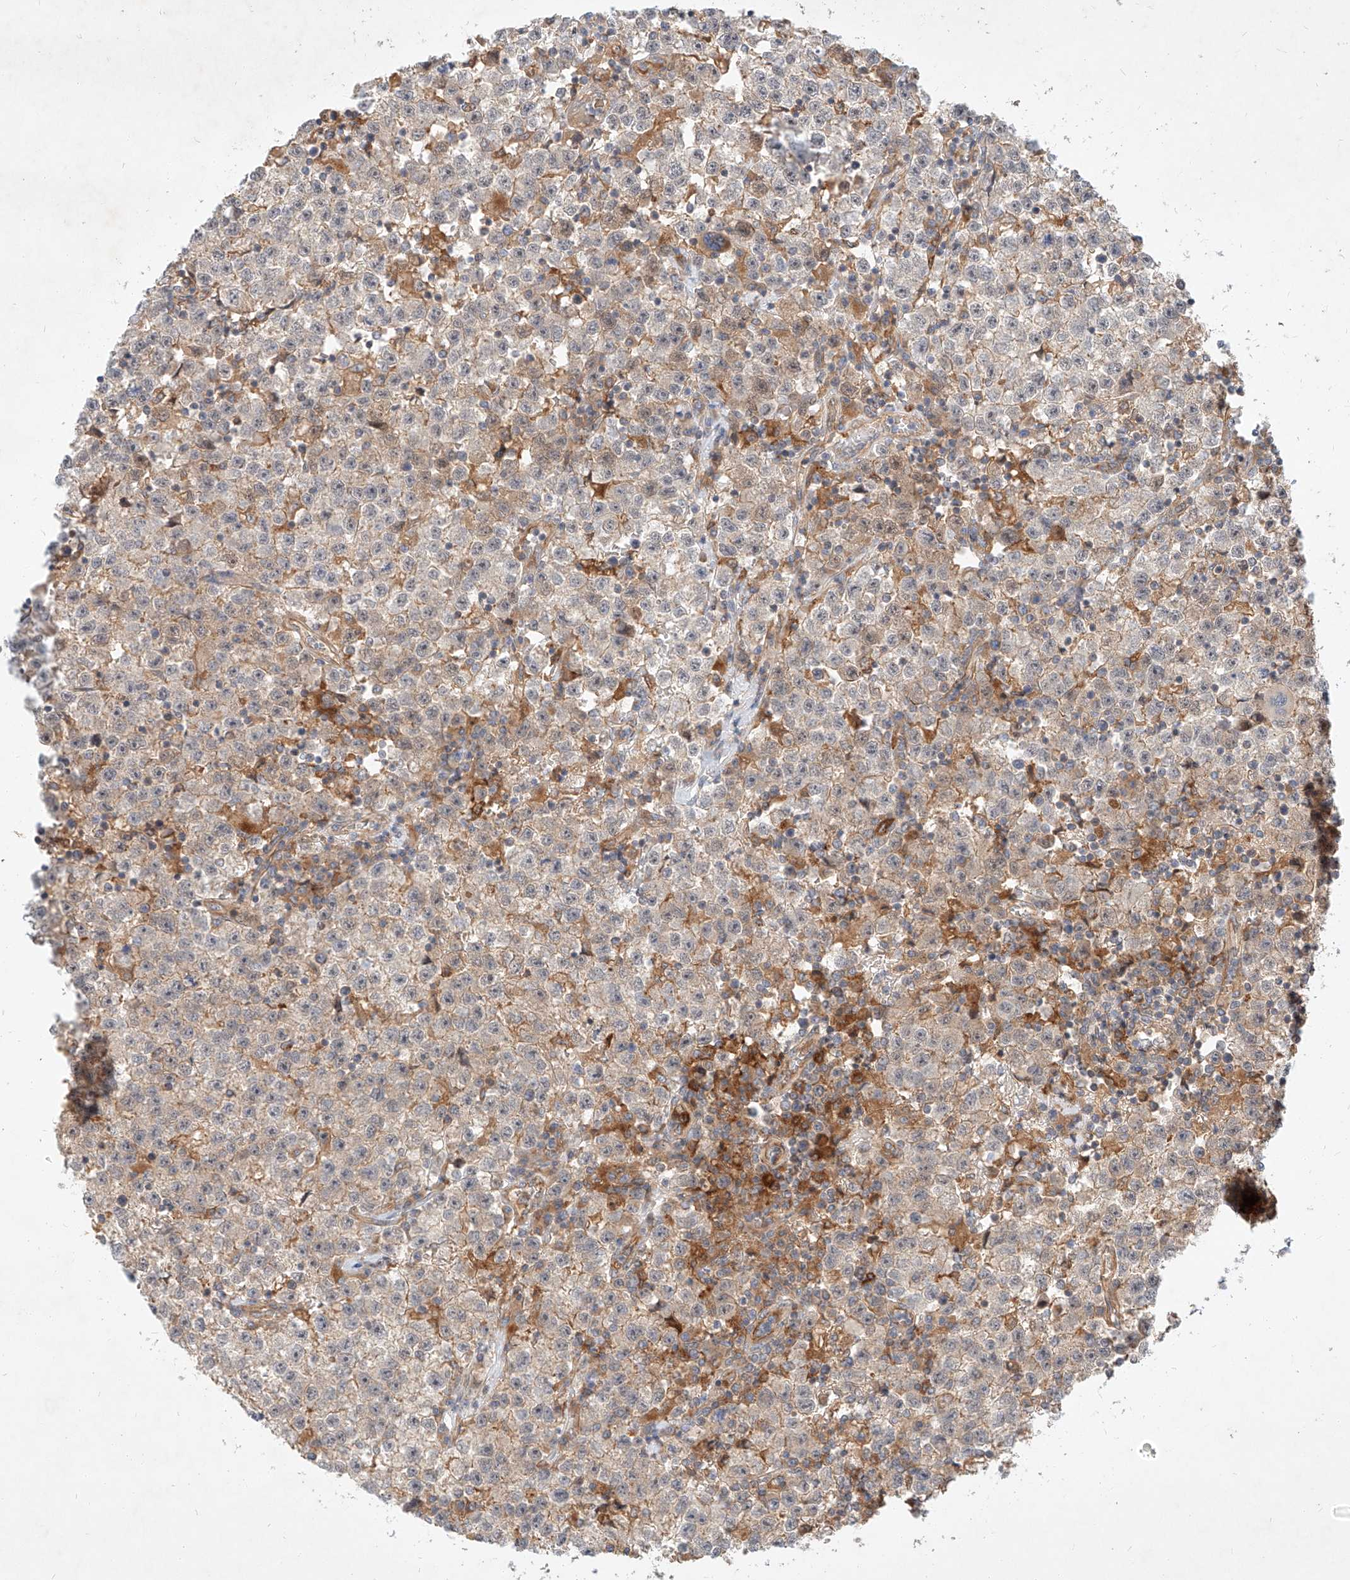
{"staining": {"intensity": "negative", "quantity": "none", "location": "none"}, "tissue": "testis cancer", "cell_type": "Tumor cells", "image_type": "cancer", "snomed": [{"axis": "morphology", "description": "Seminoma, NOS"}, {"axis": "topography", "description": "Testis"}], "caption": "Micrograph shows no protein expression in tumor cells of testis cancer (seminoma) tissue.", "gene": "NFAM1", "patient": {"sex": "male", "age": 22}}